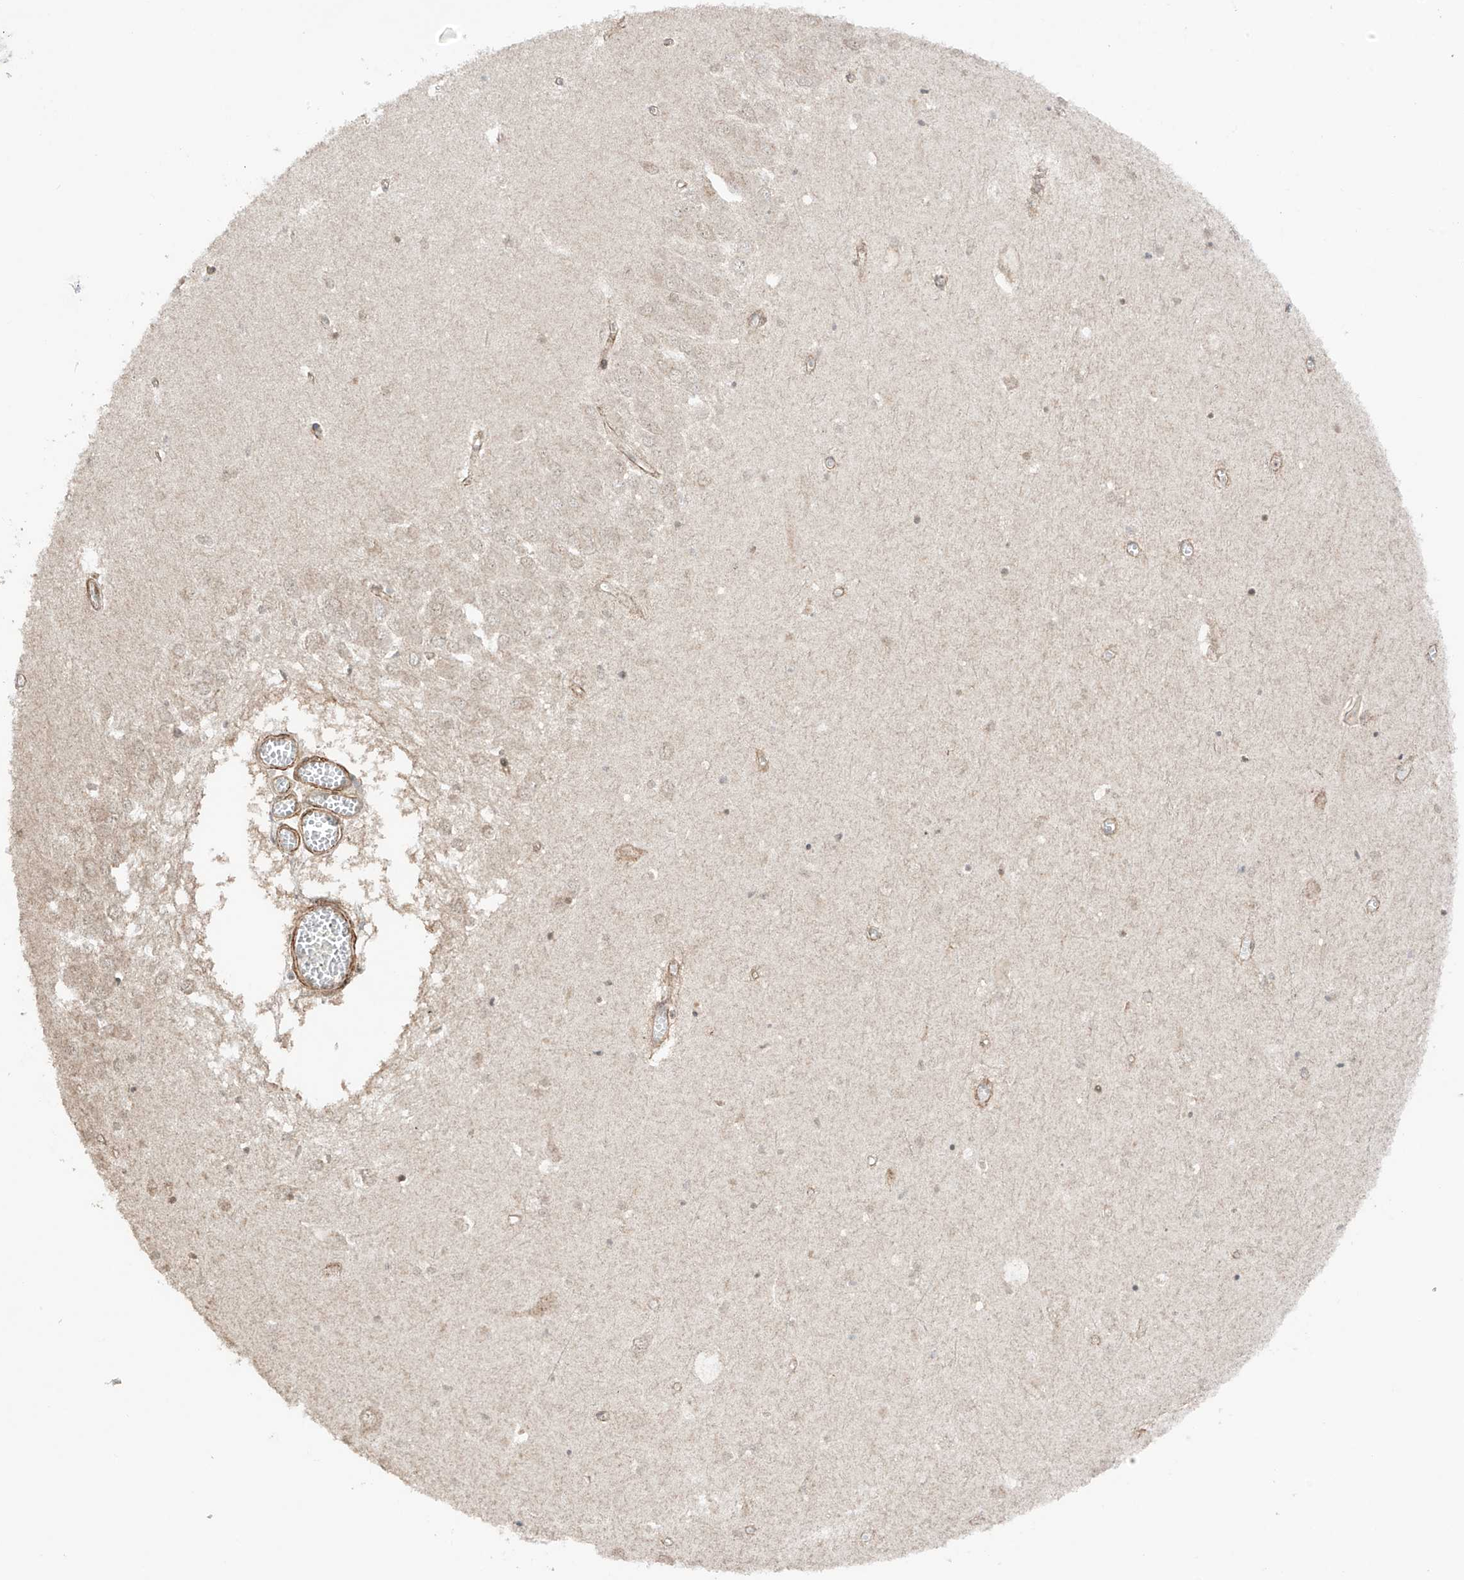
{"staining": {"intensity": "weak", "quantity": "<25%", "location": "nuclear"}, "tissue": "hippocampus", "cell_type": "Glial cells", "image_type": "normal", "snomed": [{"axis": "morphology", "description": "Normal tissue, NOS"}, {"axis": "topography", "description": "Hippocampus"}], "caption": "Immunohistochemistry (IHC) of benign human hippocampus demonstrates no positivity in glial cells.", "gene": "TTLL5", "patient": {"sex": "male", "age": 70}}